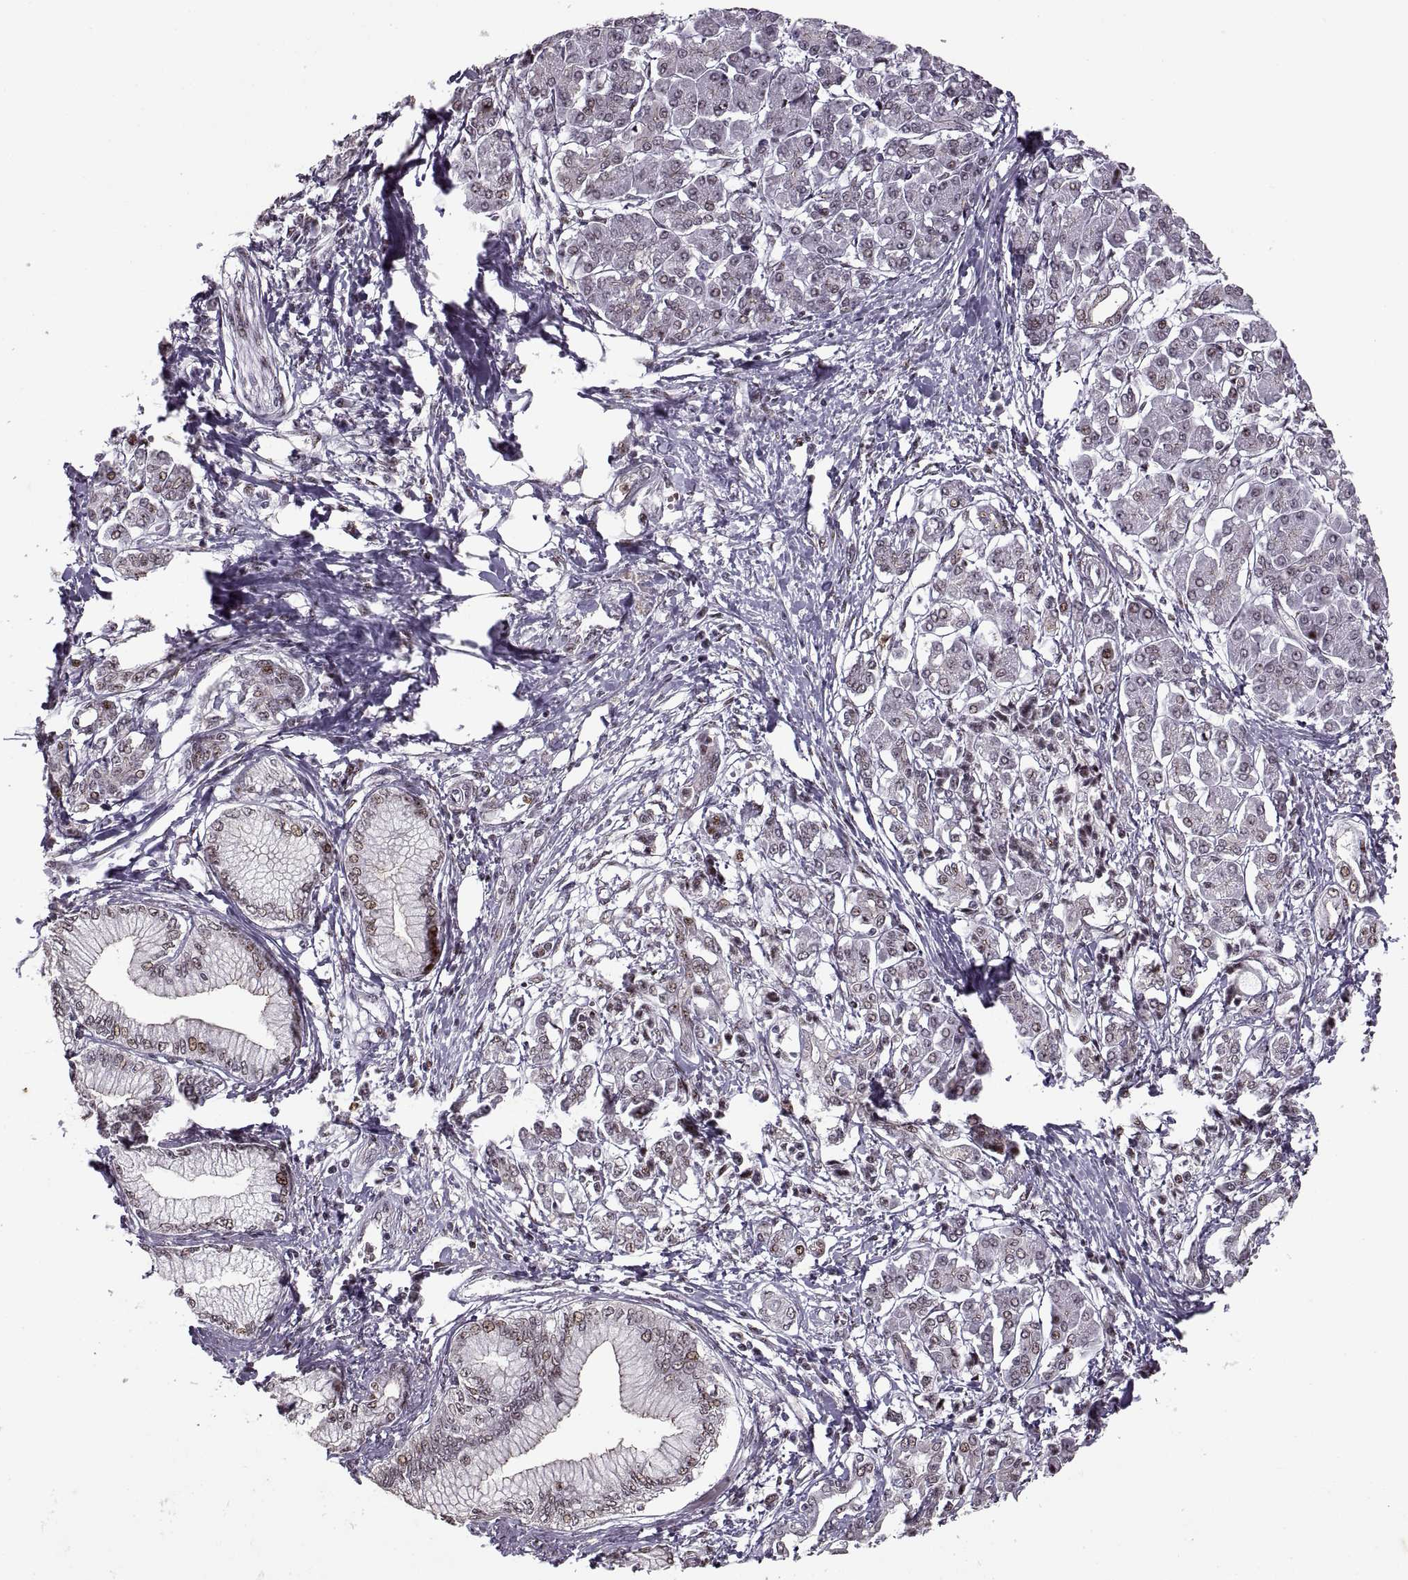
{"staining": {"intensity": "negative", "quantity": "none", "location": "none"}, "tissue": "pancreatic cancer", "cell_type": "Tumor cells", "image_type": "cancer", "snomed": [{"axis": "morphology", "description": "Adenocarcinoma, NOS"}, {"axis": "topography", "description": "Pancreas"}], "caption": "Immunohistochemistry (IHC) image of human adenocarcinoma (pancreatic) stained for a protein (brown), which exhibits no positivity in tumor cells.", "gene": "PALS1", "patient": {"sex": "female", "age": 68}}